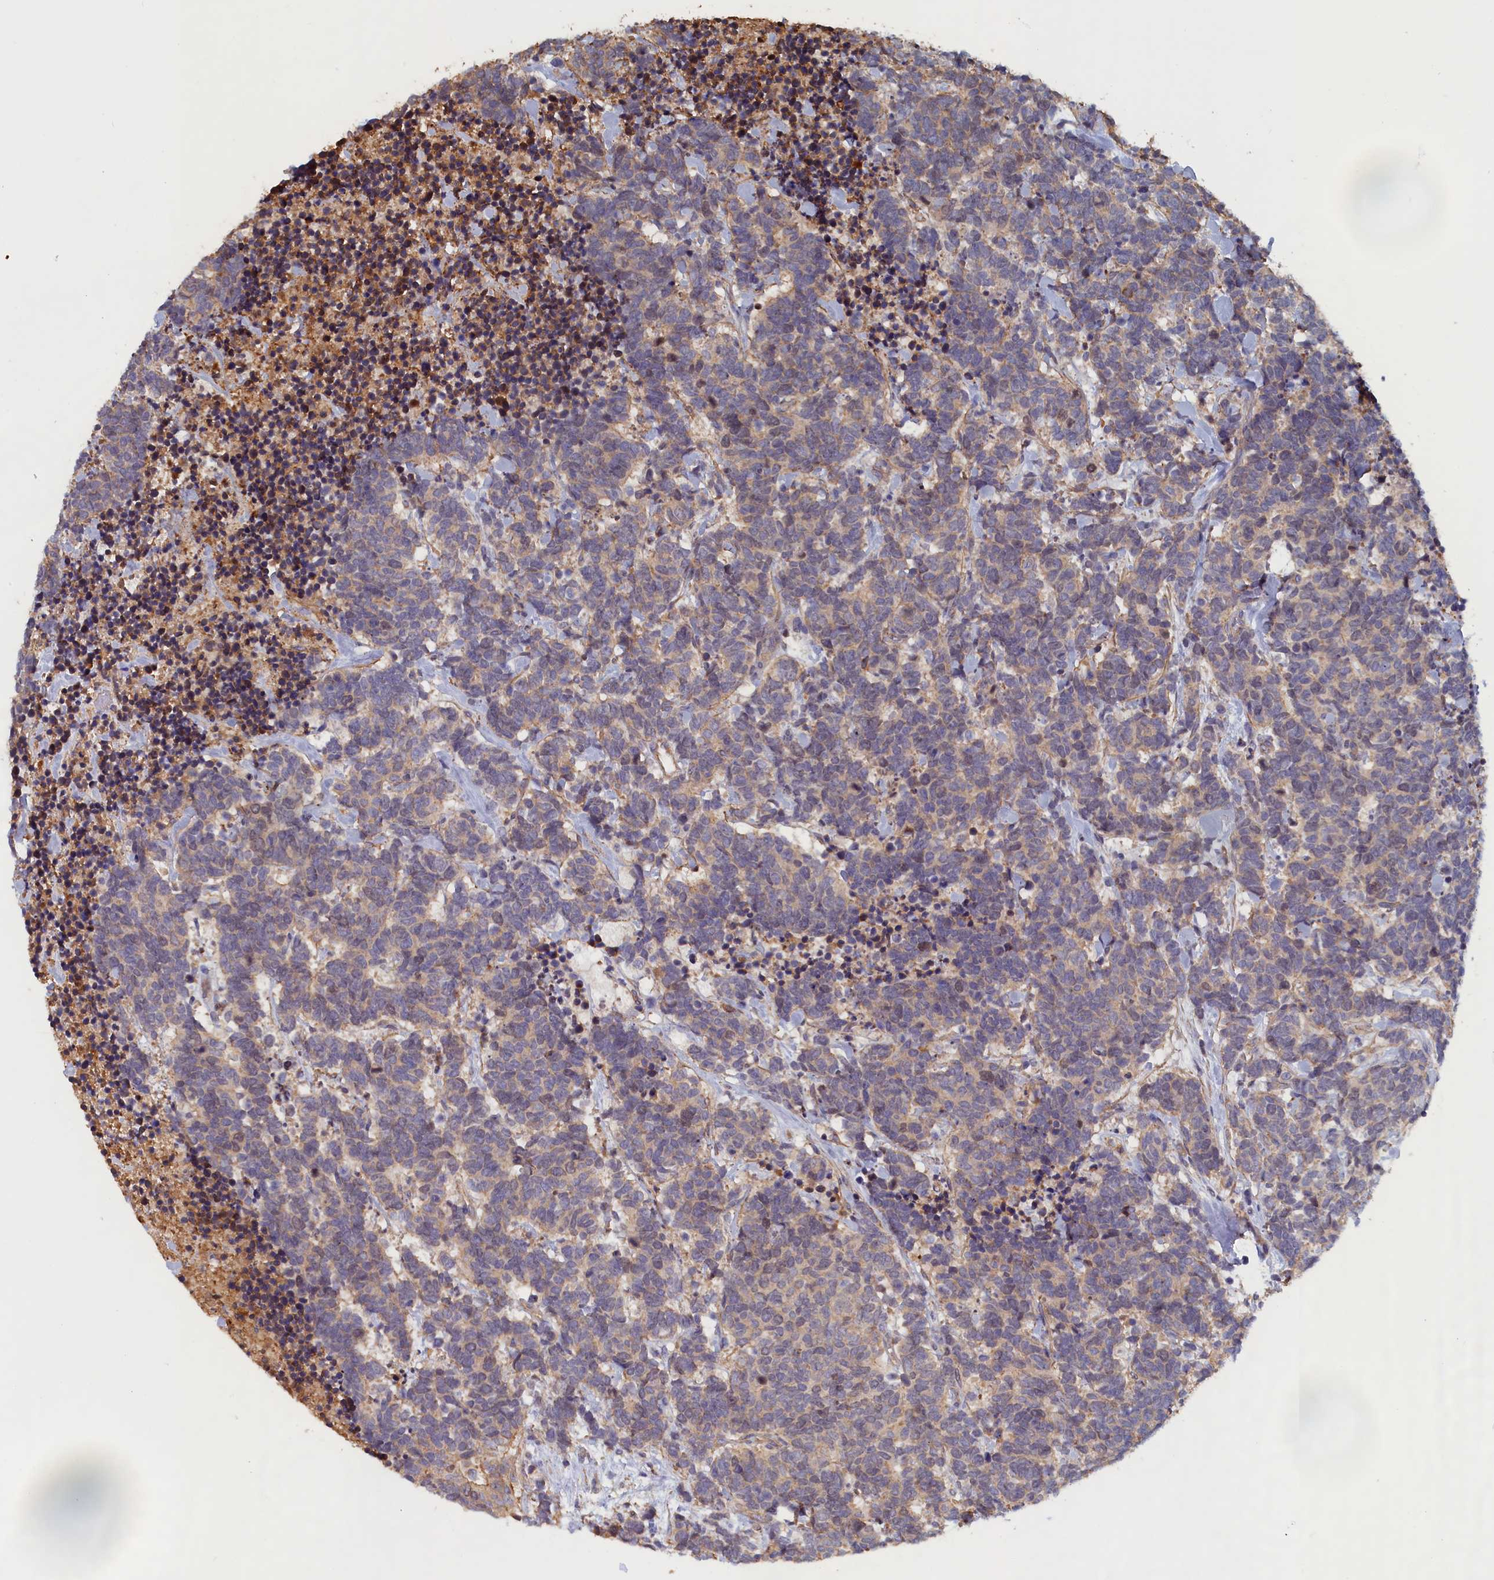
{"staining": {"intensity": "moderate", "quantity": "<25%", "location": "cytoplasmic/membranous"}, "tissue": "carcinoid", "cell_type": "Tumor cells", "image_type": "cancer", "snomed": [{"axis": "morphology", "description": "Carcinoma, NOS"}, {"axis": "morphology", "description": "Carcinoid, malignant, NOS"}, {"axis": "topography", "description": "Prostate"}], "caption": "A micrograph showing moderate cytoplasmic/membranous staining in approximately <25% of tumor cells in carcinoid, as visualized by brown immunohistochemical staining.", "gene": "ANKRD2", "patient": {"sex": "male", "age": 57}}